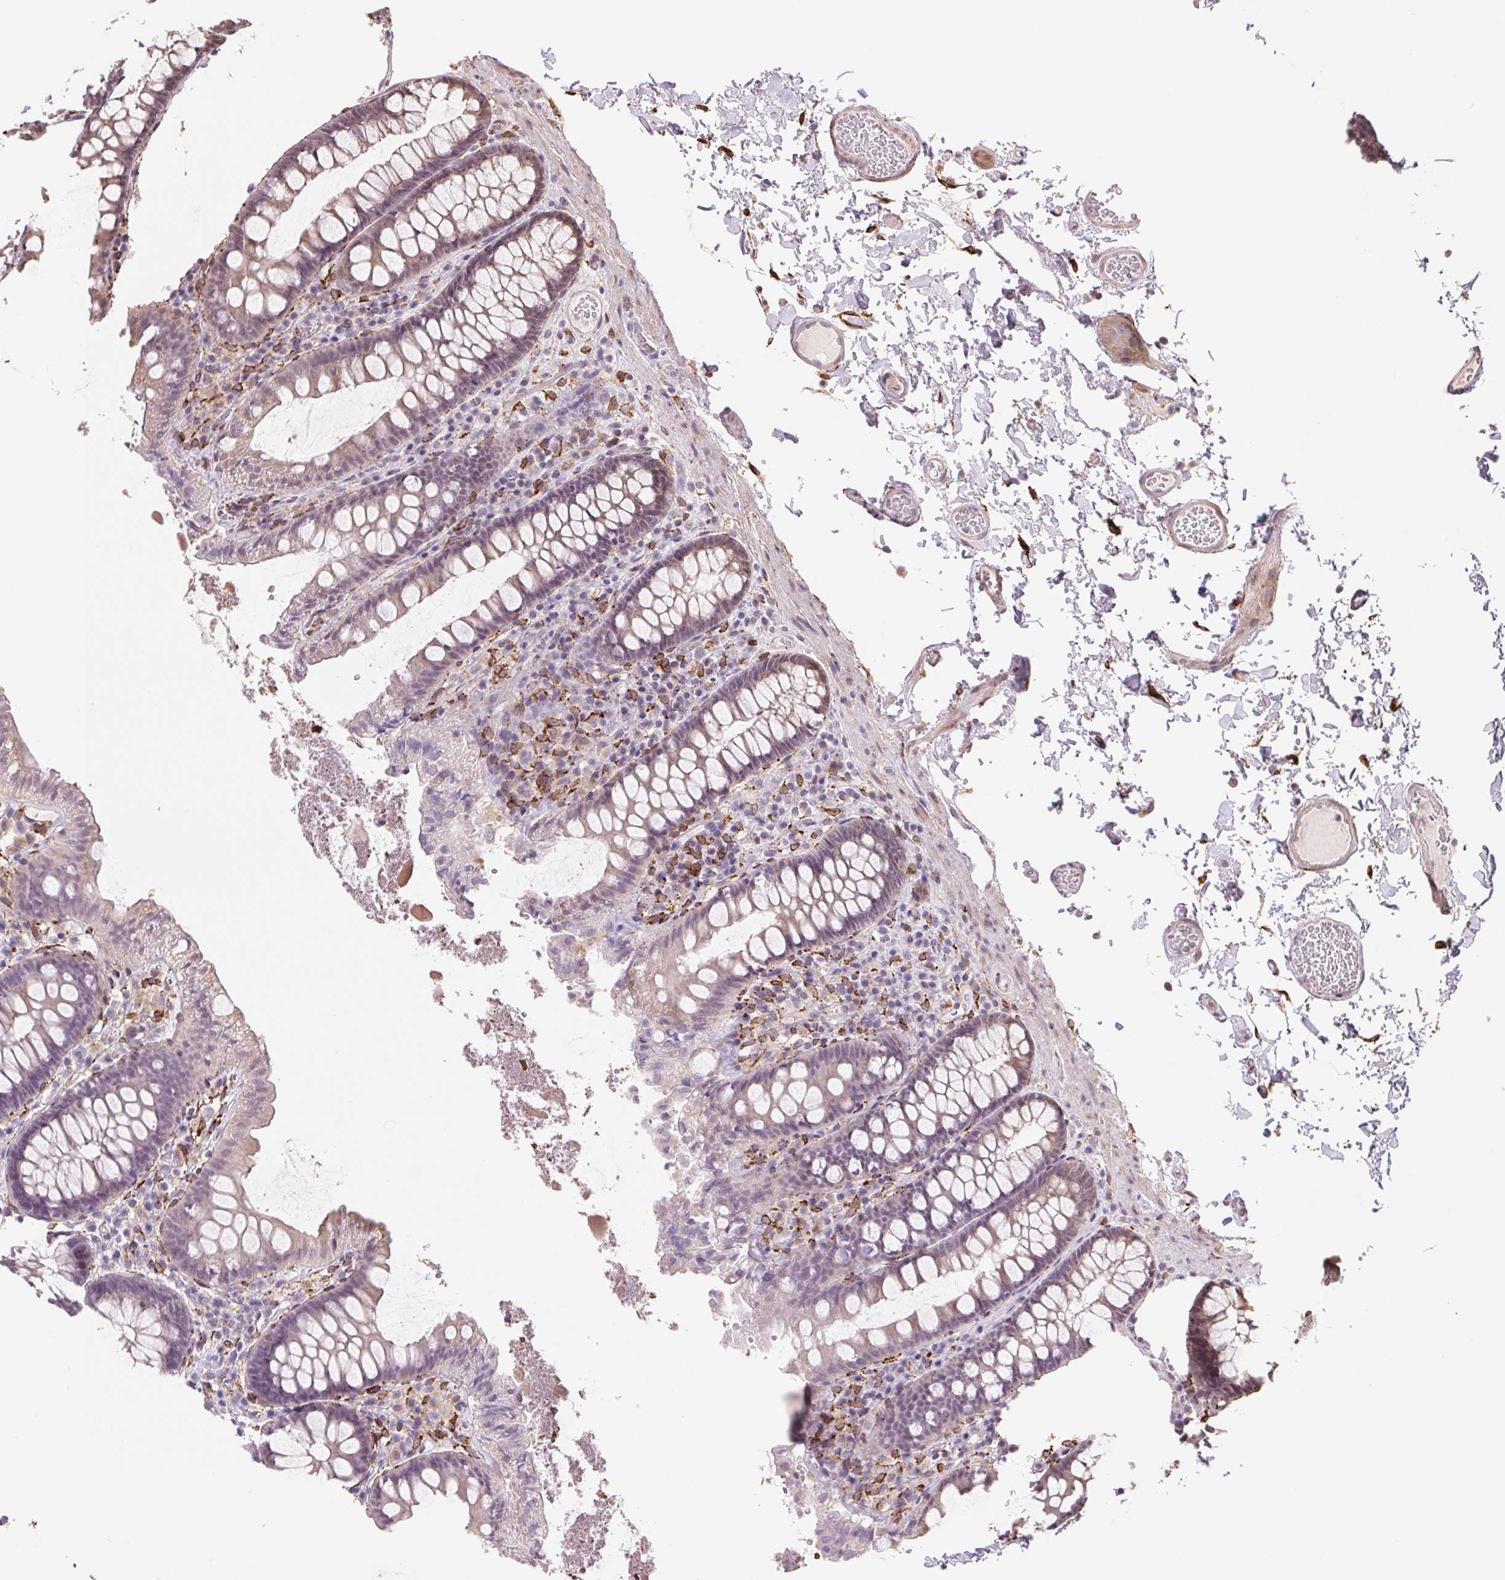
{"staining": {"intensity": "weak", "quantity": "25%-75%", "location": "cytoplasmic/membranous"}, "tissue": "colon", "cell_type": "Endothelial cells", "image_type": "normal", "snomed": [{"axis": "morphology", "description": "Normal tissue, NOS"}, {"axis": "topography", "description": "Colon"}, {"axis": "topography", "description": "Peripheral nerve tissue"}], "caption": "IHC staining of normal colon, which exhibits low levels of weak cytoplasmic/membranous positivity in approximately 25%-75% of endothelial cells indicating weak cytoplasmic/membranous protein positivity. The staining was performed using DAB (3,3'-diaminobenzidine) (brown) for protein detection and nuclei were counterstained in hematoxylin (blue).", "gene": "FKBP10", "patient": {"sex": "male", "age": 84}}